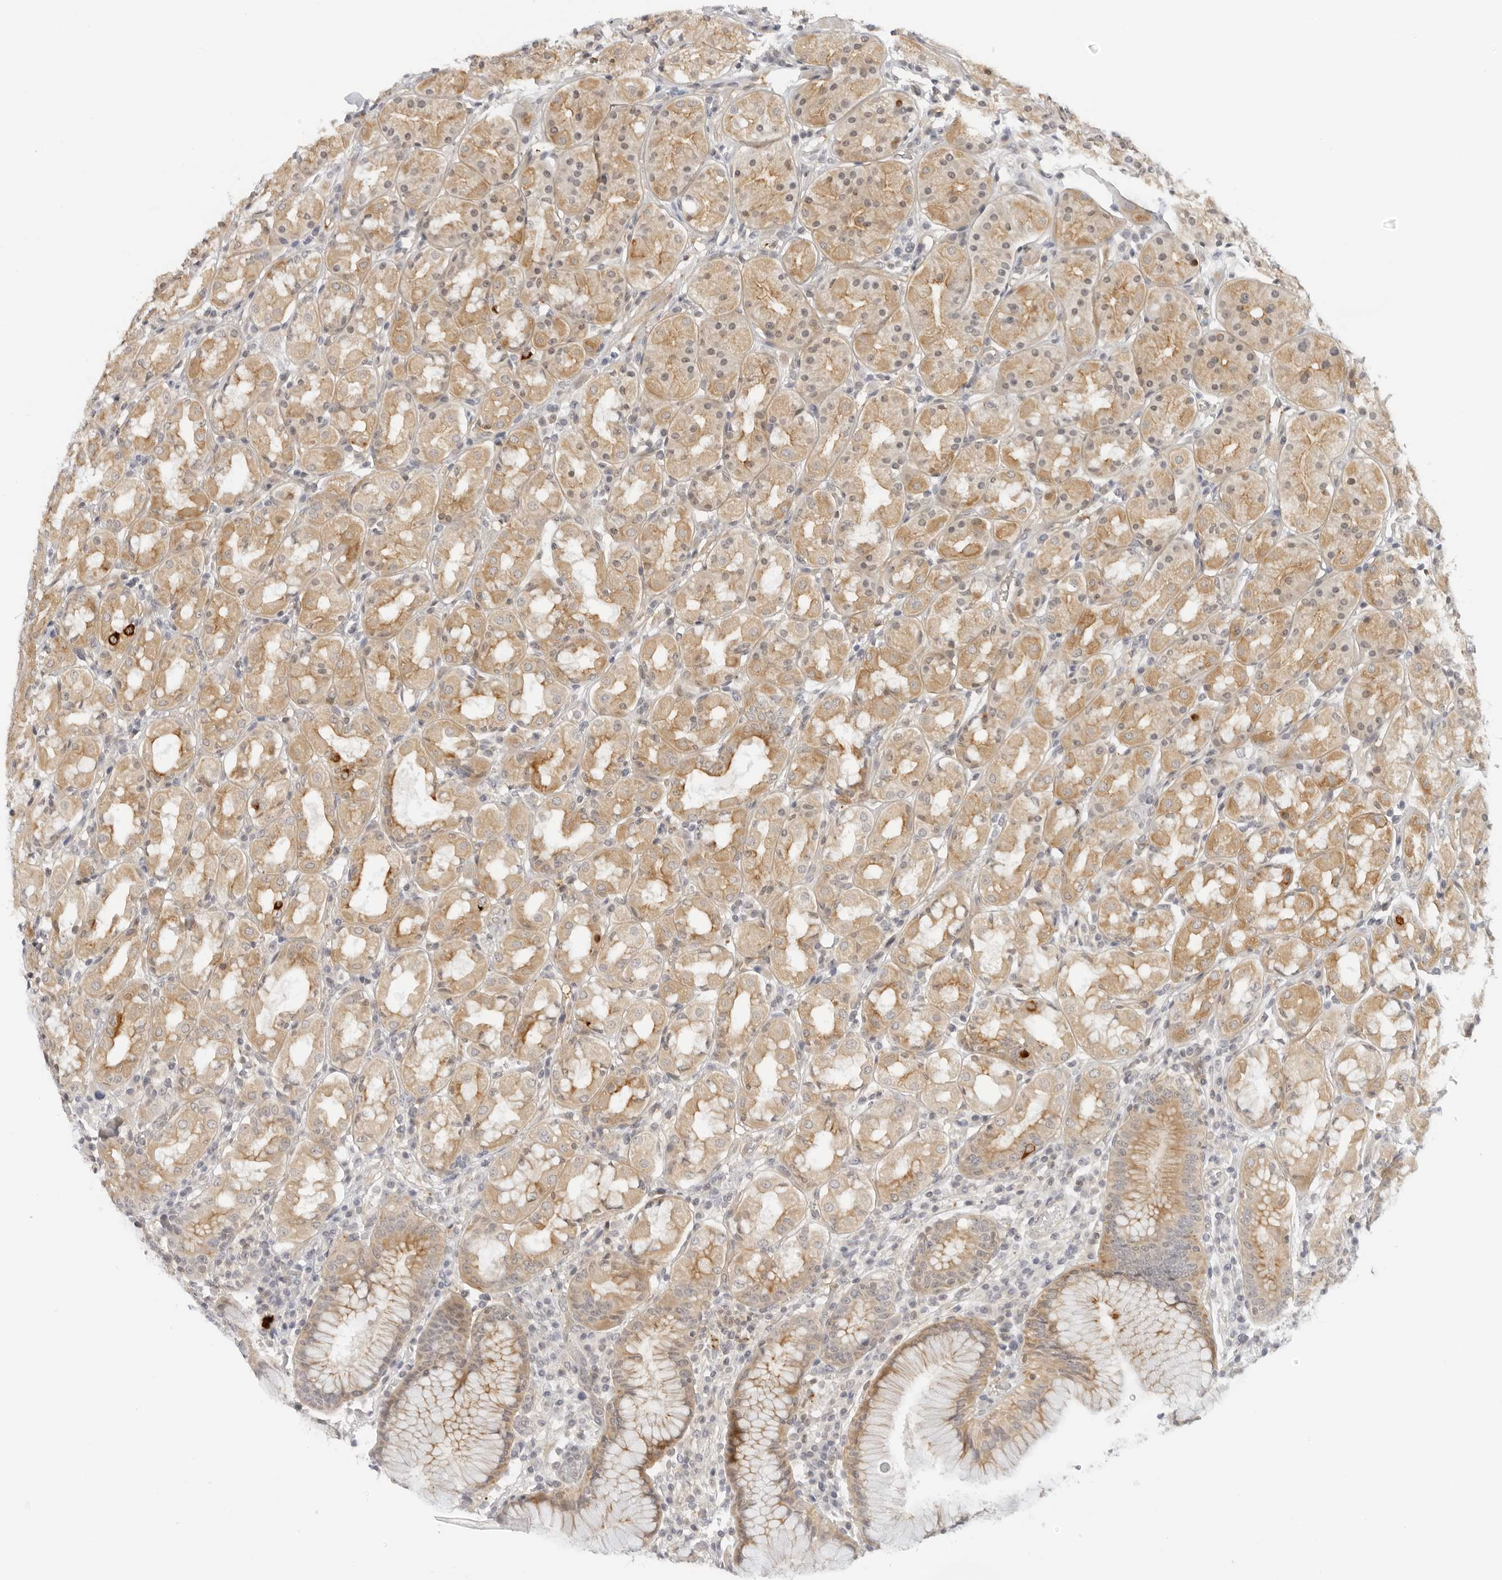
{"staining": {"intensity": "moderate", "quantity": "25%-75%", "location": "cytoplasmic/membranous"}, "tissue": "stomach", "cell_type": "Glandular cells", "image_type": "normal", "snomed": [{"axis": "morphology", "description": "Normal tissue, NOS"}, {"axis": "topography", "description": "Stomach, lower"}], "caption": "An immunohistochemistry (IHC) histopathology image of normal tissue is shown. Protein staining in brown labels moderate cytoplasmic/membranous positivity in stomach within glandular cells.", "gene": "OSCP1", "patient": {"sex": "female", "age": 56}}